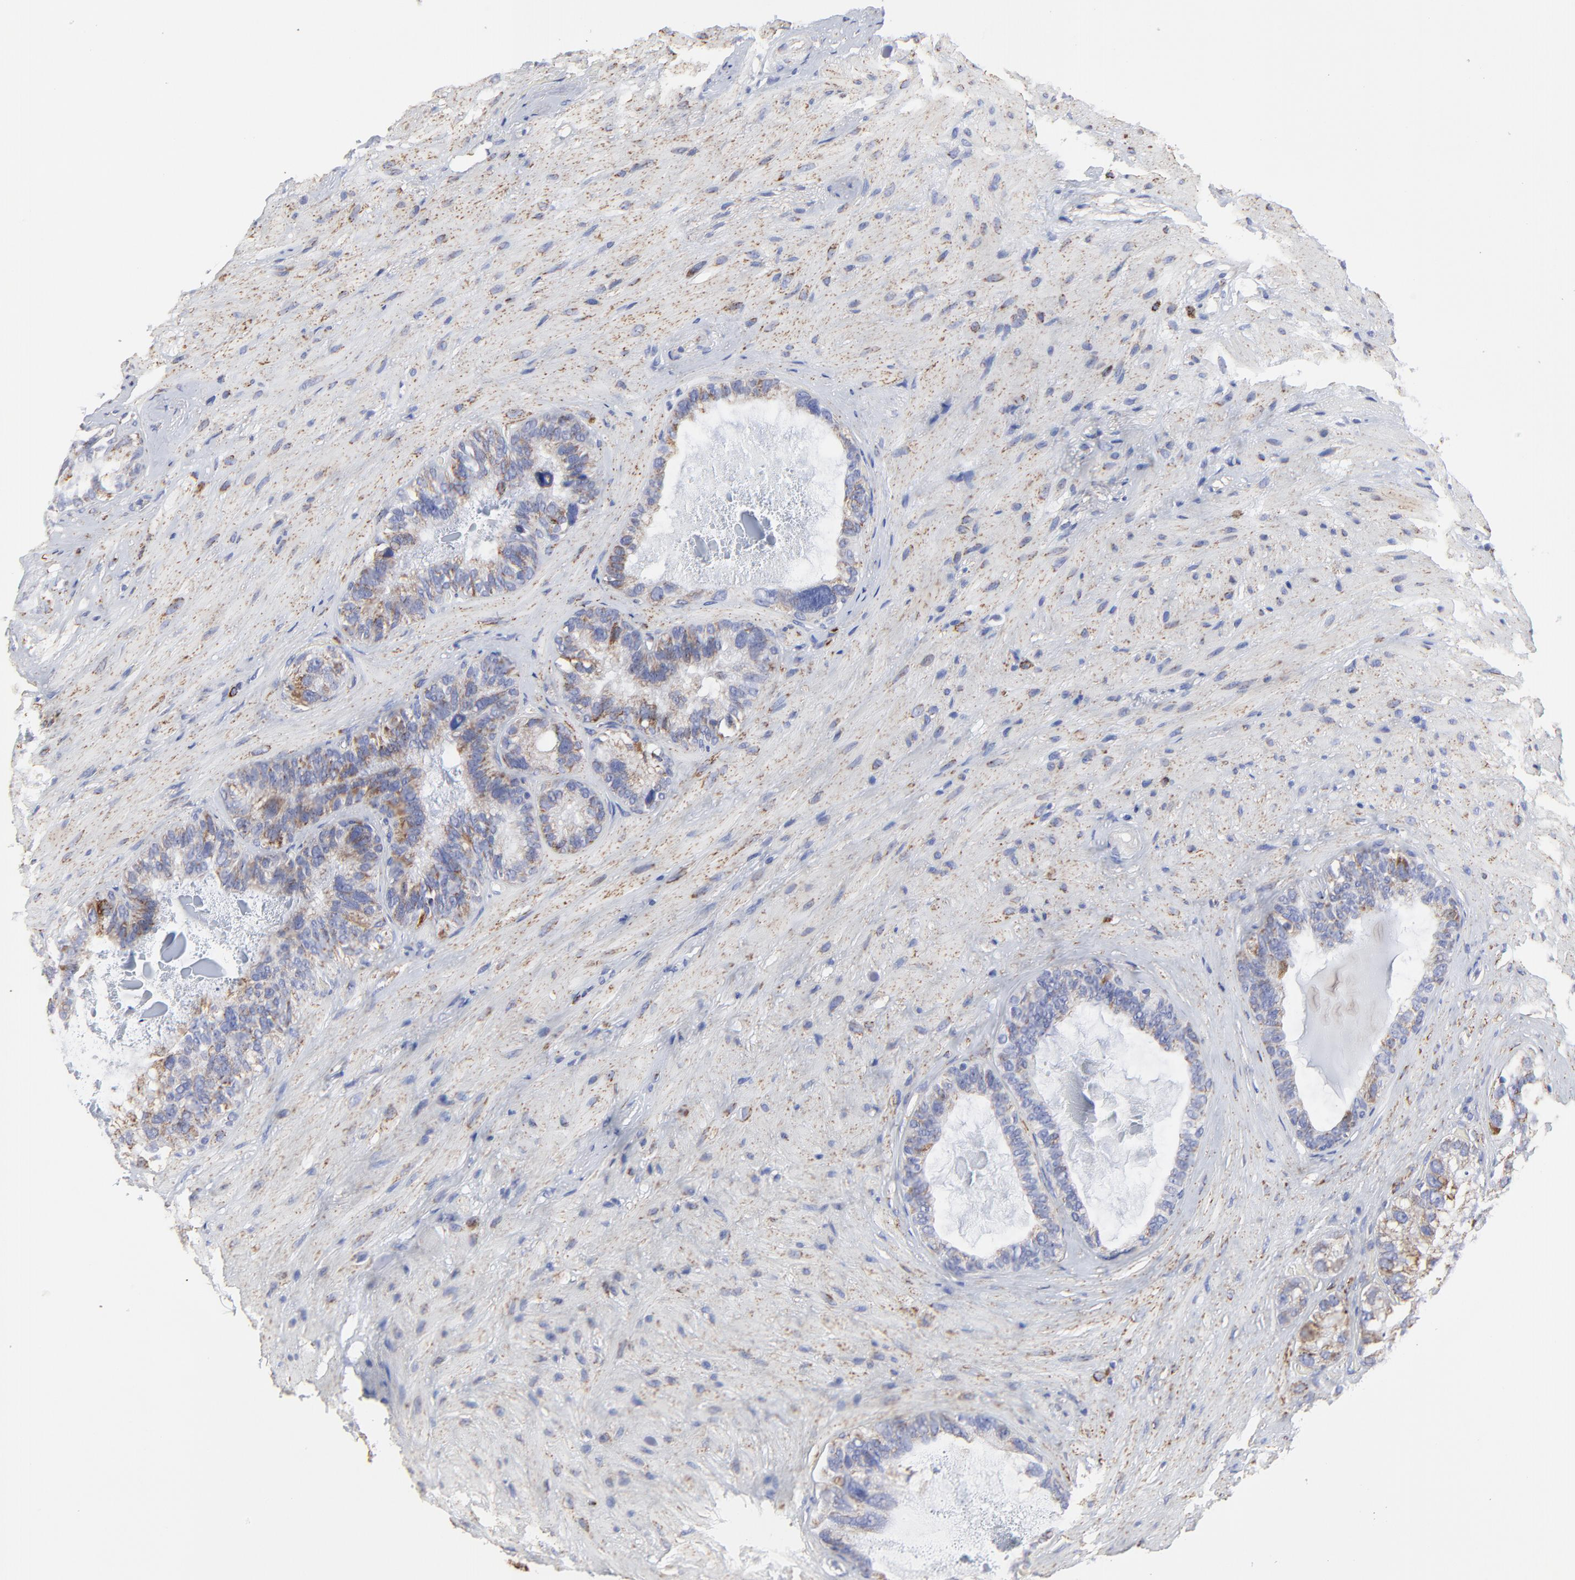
{"staining": {"intensity": "moderate", "quantity": "25%-75%", "location": "cytoplasmic/membranous"}, "tissue": "seminal vesicle", "cell_type": "Glandular cells", "image_type": "normal", "snomed": [{"axis": "morphology", "description": "Normal tissue, NOS"}, {"axis": "topography", "description": "Seminal veicle"}], "caption": "Moderate cytoplasmic/membranous protein positivity is identified in about 25%-75% of glandular cells in seminal vesicle. (IHC, brightfield microscopy, high magnification).", "gene": "PINK1", "patient": {"sex": "male", "age": 63}}